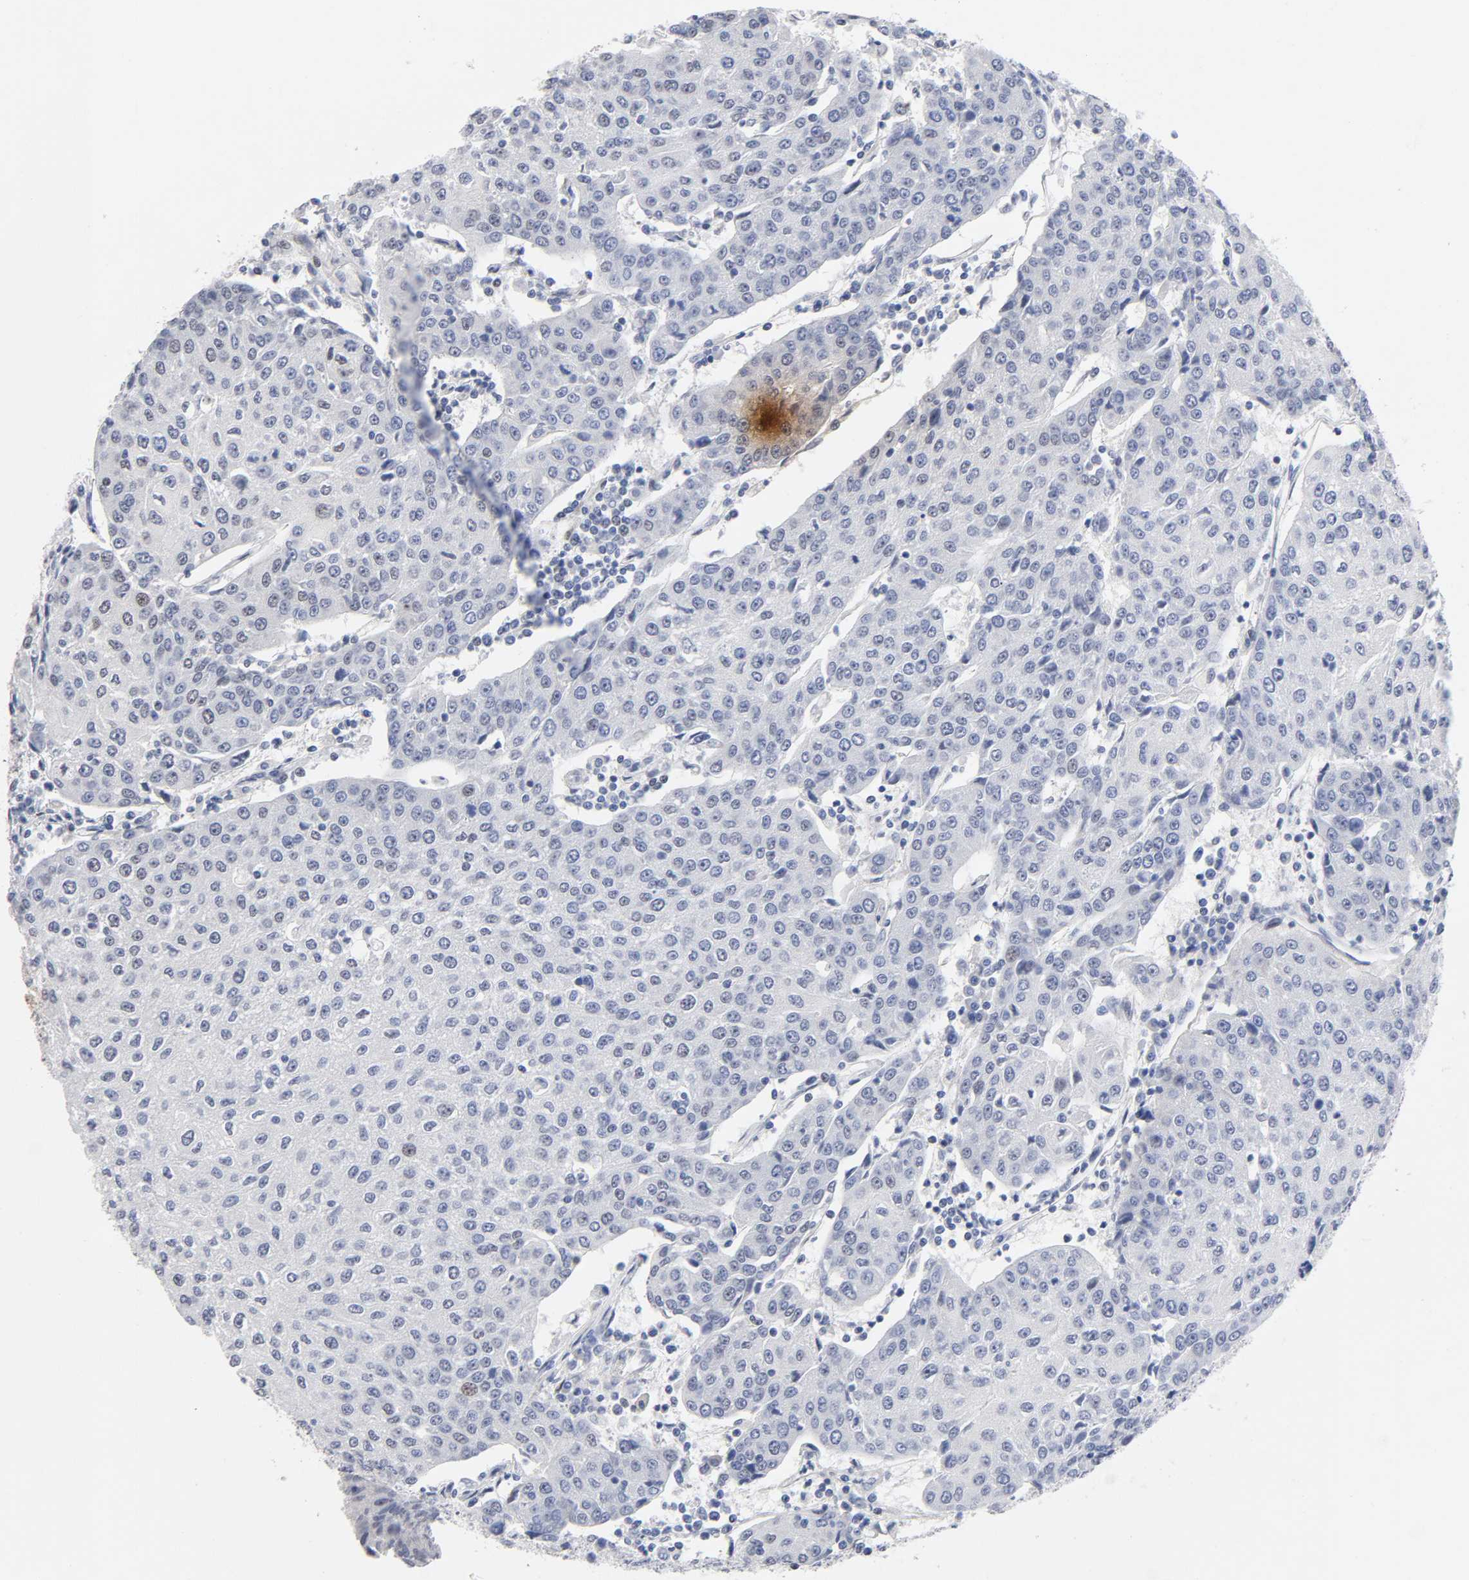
{"staining": {"intensity": "negative", "quantity": "none", "location": "none"}, "tissue": "urothelial cancer", "cell_type": "Tumor cells", "image_type": "cancer", "snomed": [{"axis": "morphology", "description": "Urothelial carcinoma, High grade"}, {"axis": "topography", "description": "Urinary bladder"}], "caption": "Immunohistochemical staining of high-grade urothelial carcinoma demonstrates no significant staining in tumor cells.", "gene": "STK38", "patient": {"sex": "female", "age": 85}}